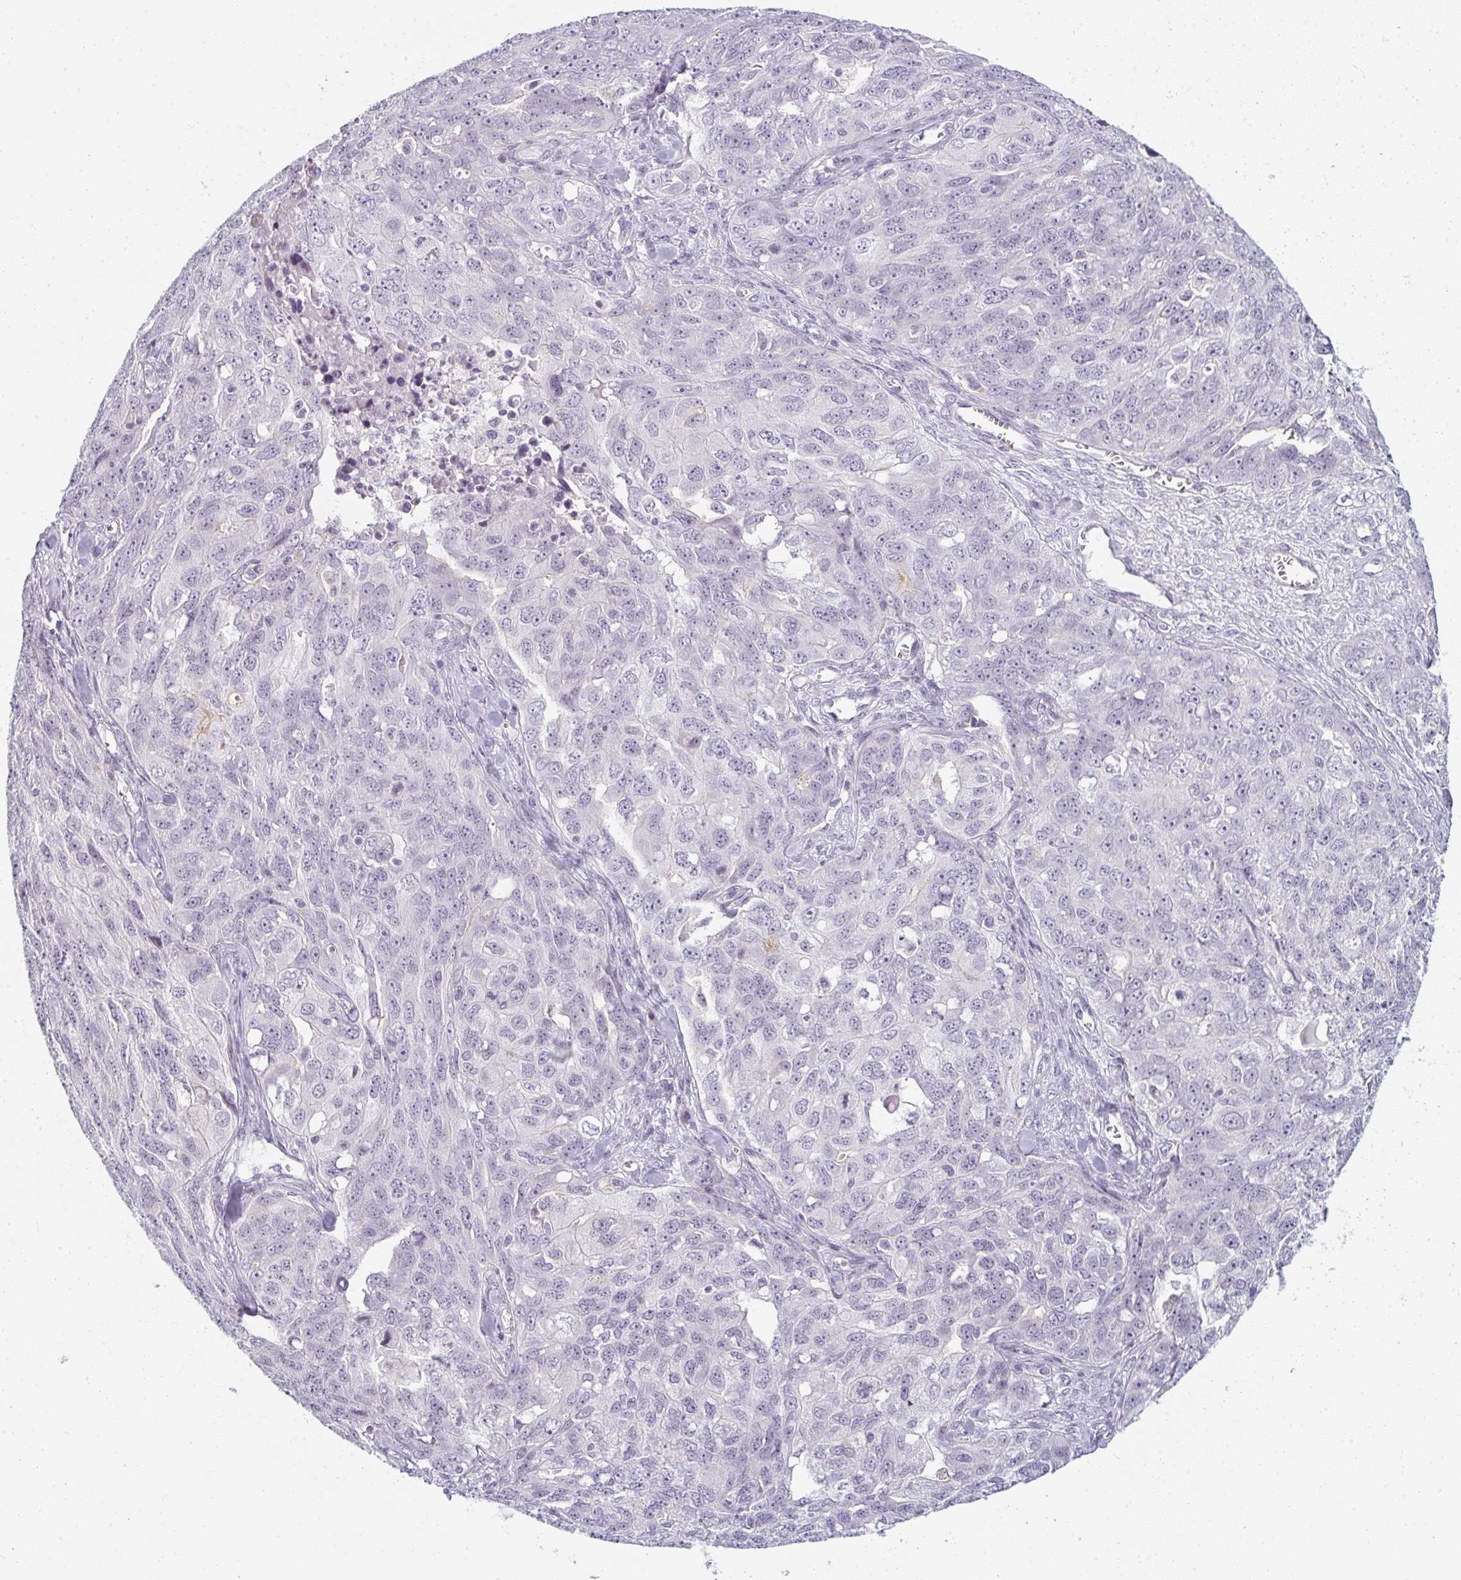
{"staining": {"intensity": "negative", "quantity": "none", "location": "none"}, "tissue": "ovarian cancer", "cell_type": "Tumor cells", "image_type": "cancer", "snomed": [{"axis": "morphology", "description": "Carcinoma, endometroid"}, {"axis": "topography", "description": "Ovary"}], "caption": "Tumor cells show no significant staining in ovarian cancer (endometroid carcinoma). (DAB (3,3'-diaminobenzidine) immunohistochemistry (IHC), high magnification).", "gene": "RBBP6", "patient": {"sex": "female", "age": 70}}